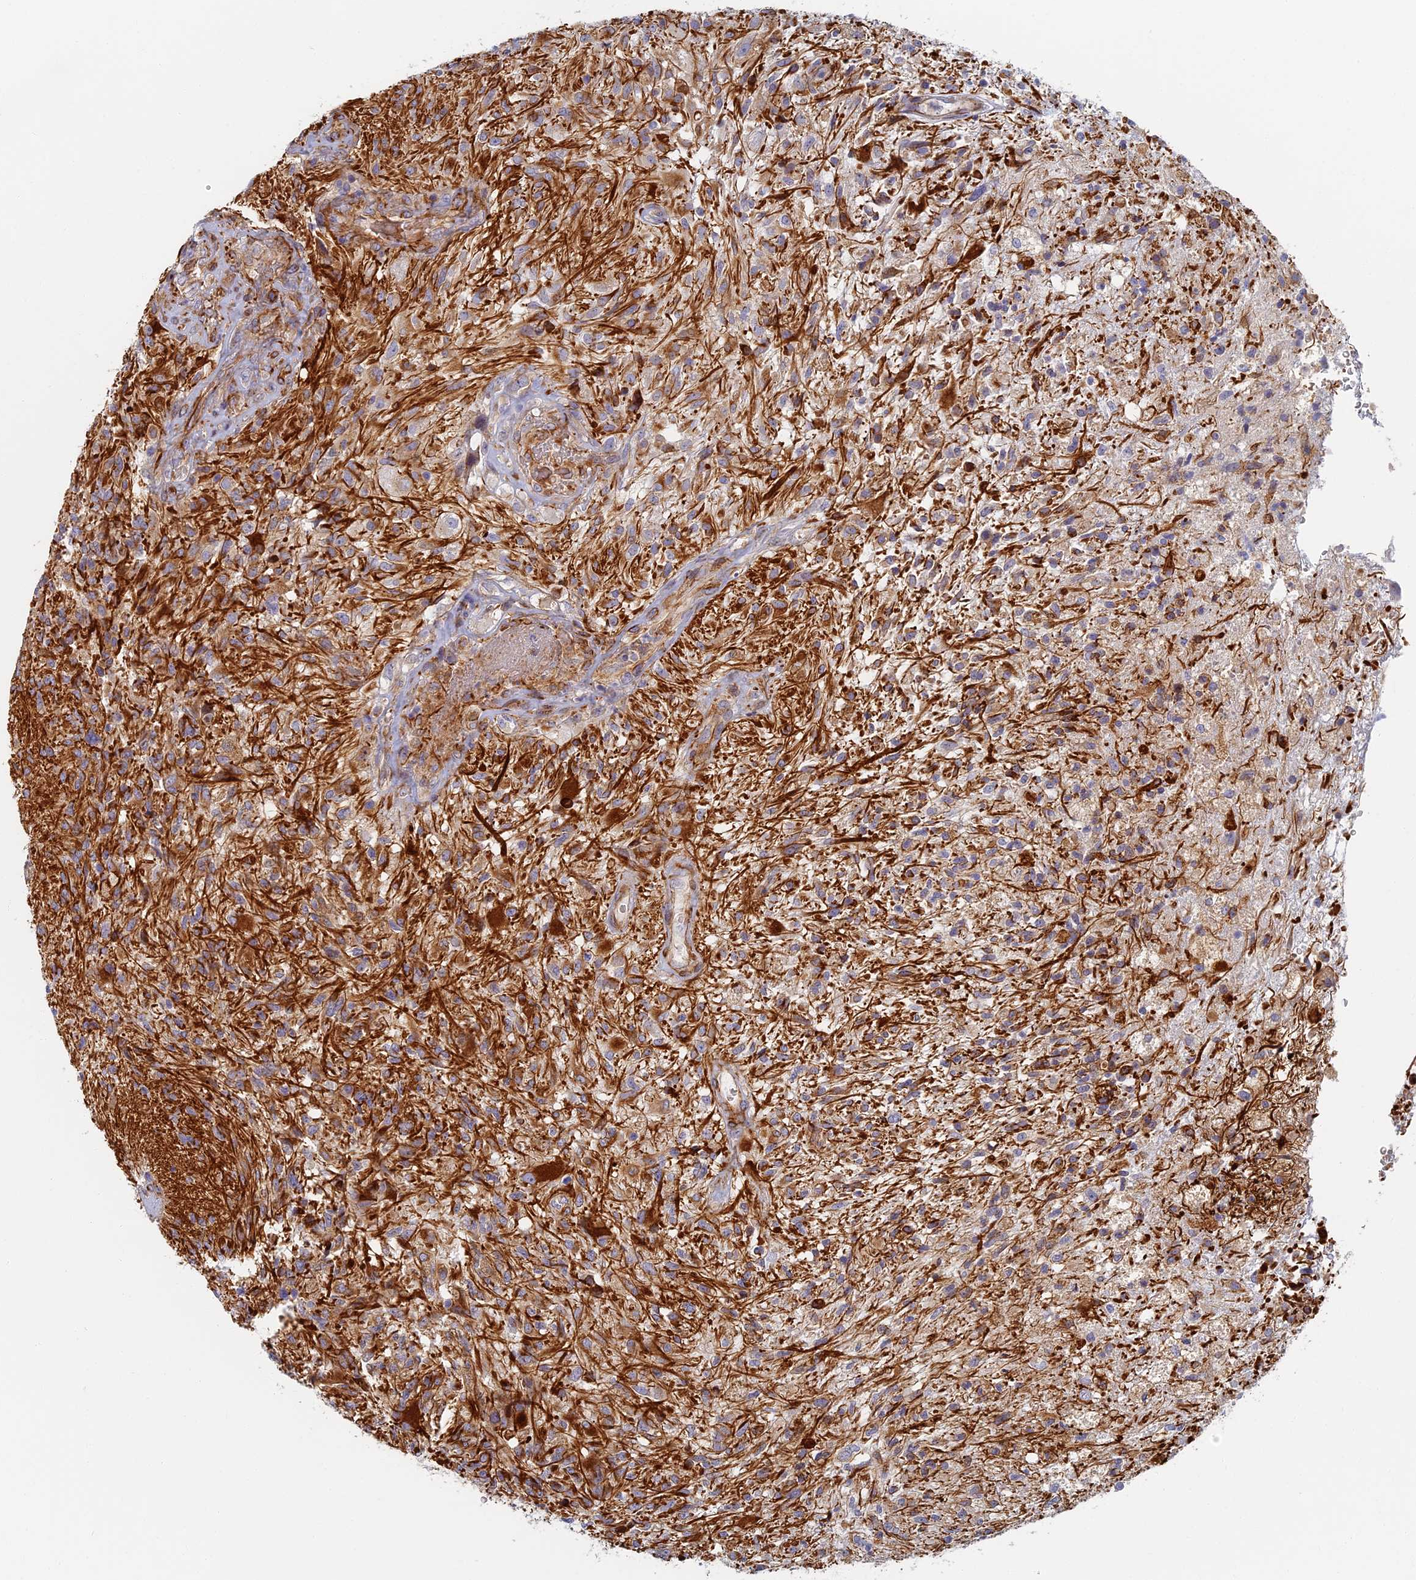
{"staining": {"intensity": "strong", "quantity": "<25%", "location": "cytoplasmic/membranous"}, "tissue": "glioma", "cell_type": "Tumor cells", "image_type": "cancer", "snomed": [{"axis": "morphology", "description": "Glioma, malignant, High grade"}, {"axis": "topography", "description": "Brain"}], "caption": "Immunohistochemistry (IHC) of human malignant glioma (high-grade) reveals medium levels of strong cytoplasmic/membranous staining in approximately <25% of tumor cells.", "gene": "ABCB10", "patient": {"sex": "male", "age": 56}}